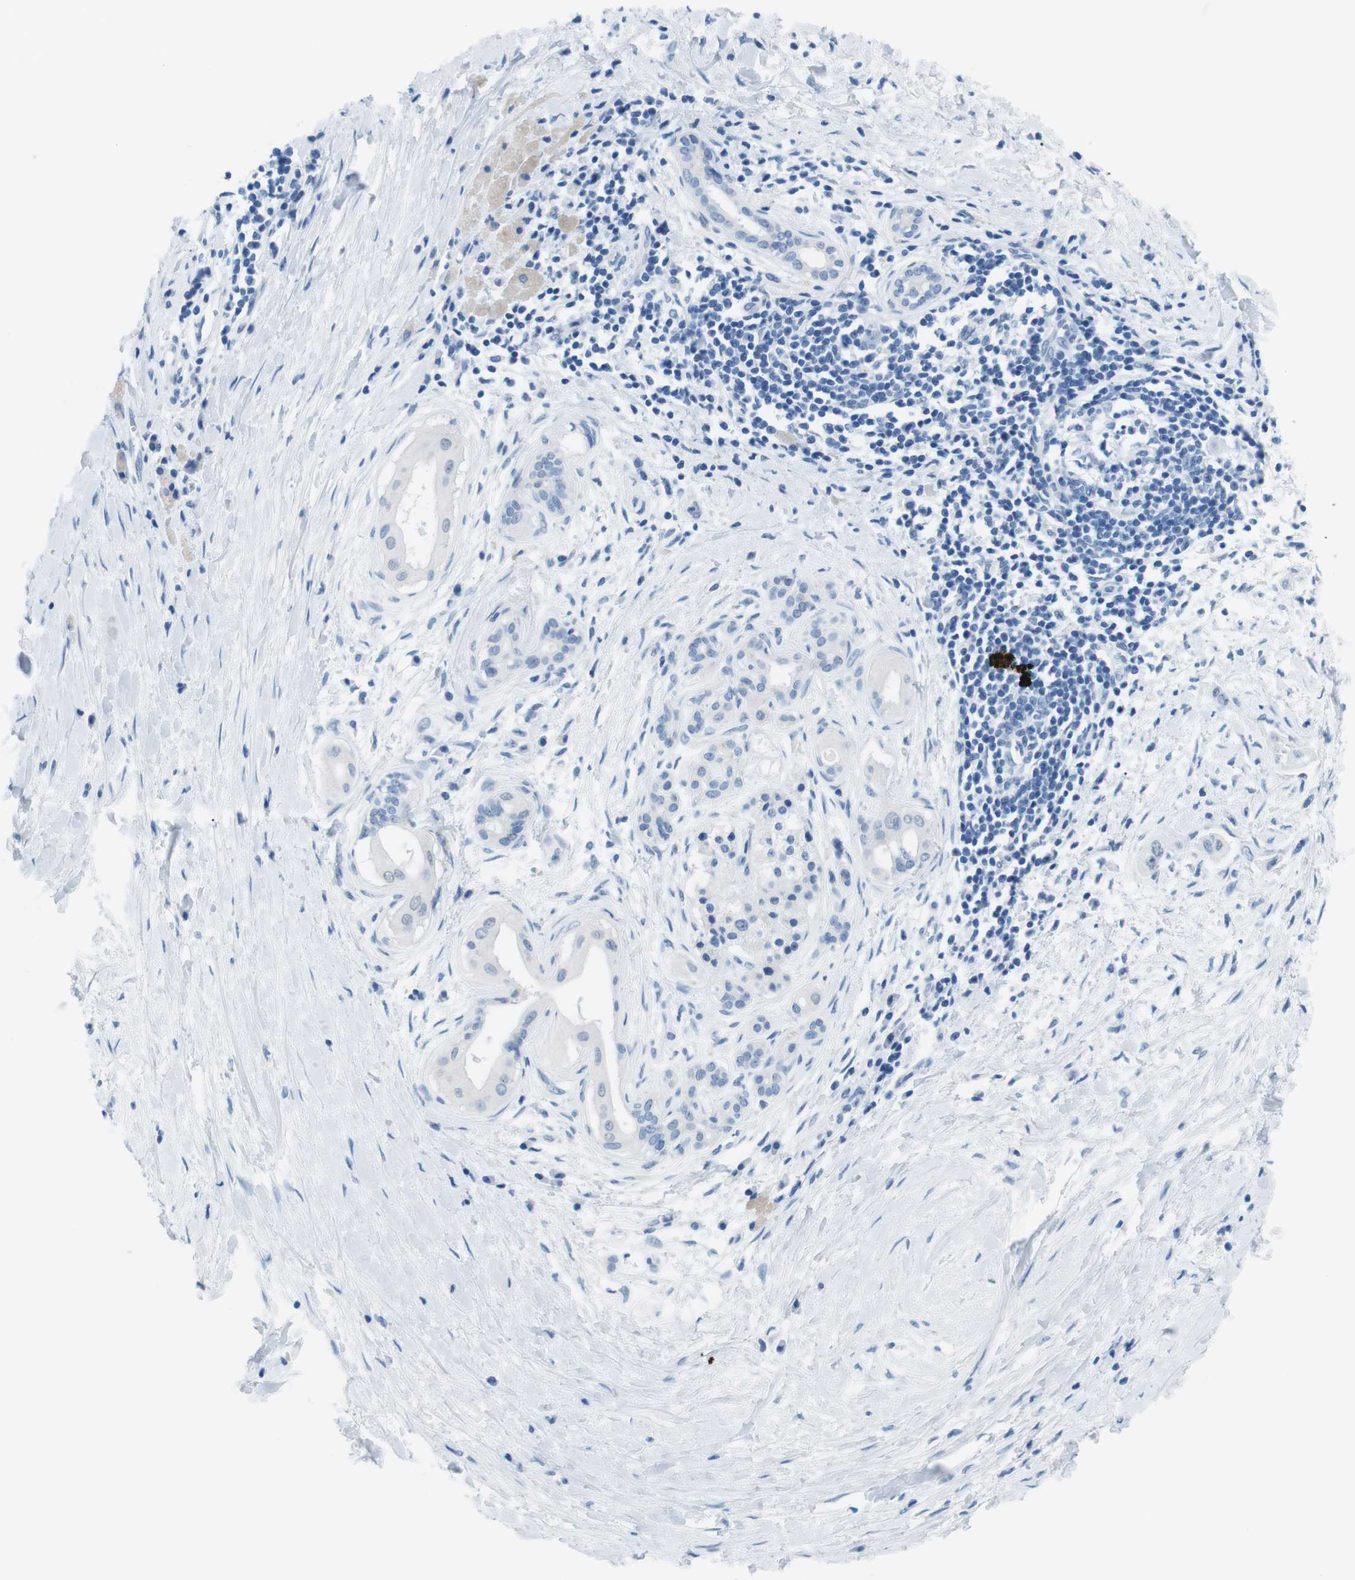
{"staining": {"intensity": "negative", "quantity": "none", "location": "none"}, "tissue": "pancreatic cancer", "cell_type": "Tumor cells", "image_type": "cancer", "snomed": [{"axis": "morphology", "description": "Adenocarcinoma, NOS"}, {"axis": "topography", "description": "Pancreas"}], "caption": "Immunohistochemistry (IHC) image of neoplastic tissue: adenocarcinoma (pancreatic) stained with DAB reveals no significant protein expression in tumor cells.", "gene": "MUC2", "patient": {"sex": "male", "age": 55}}